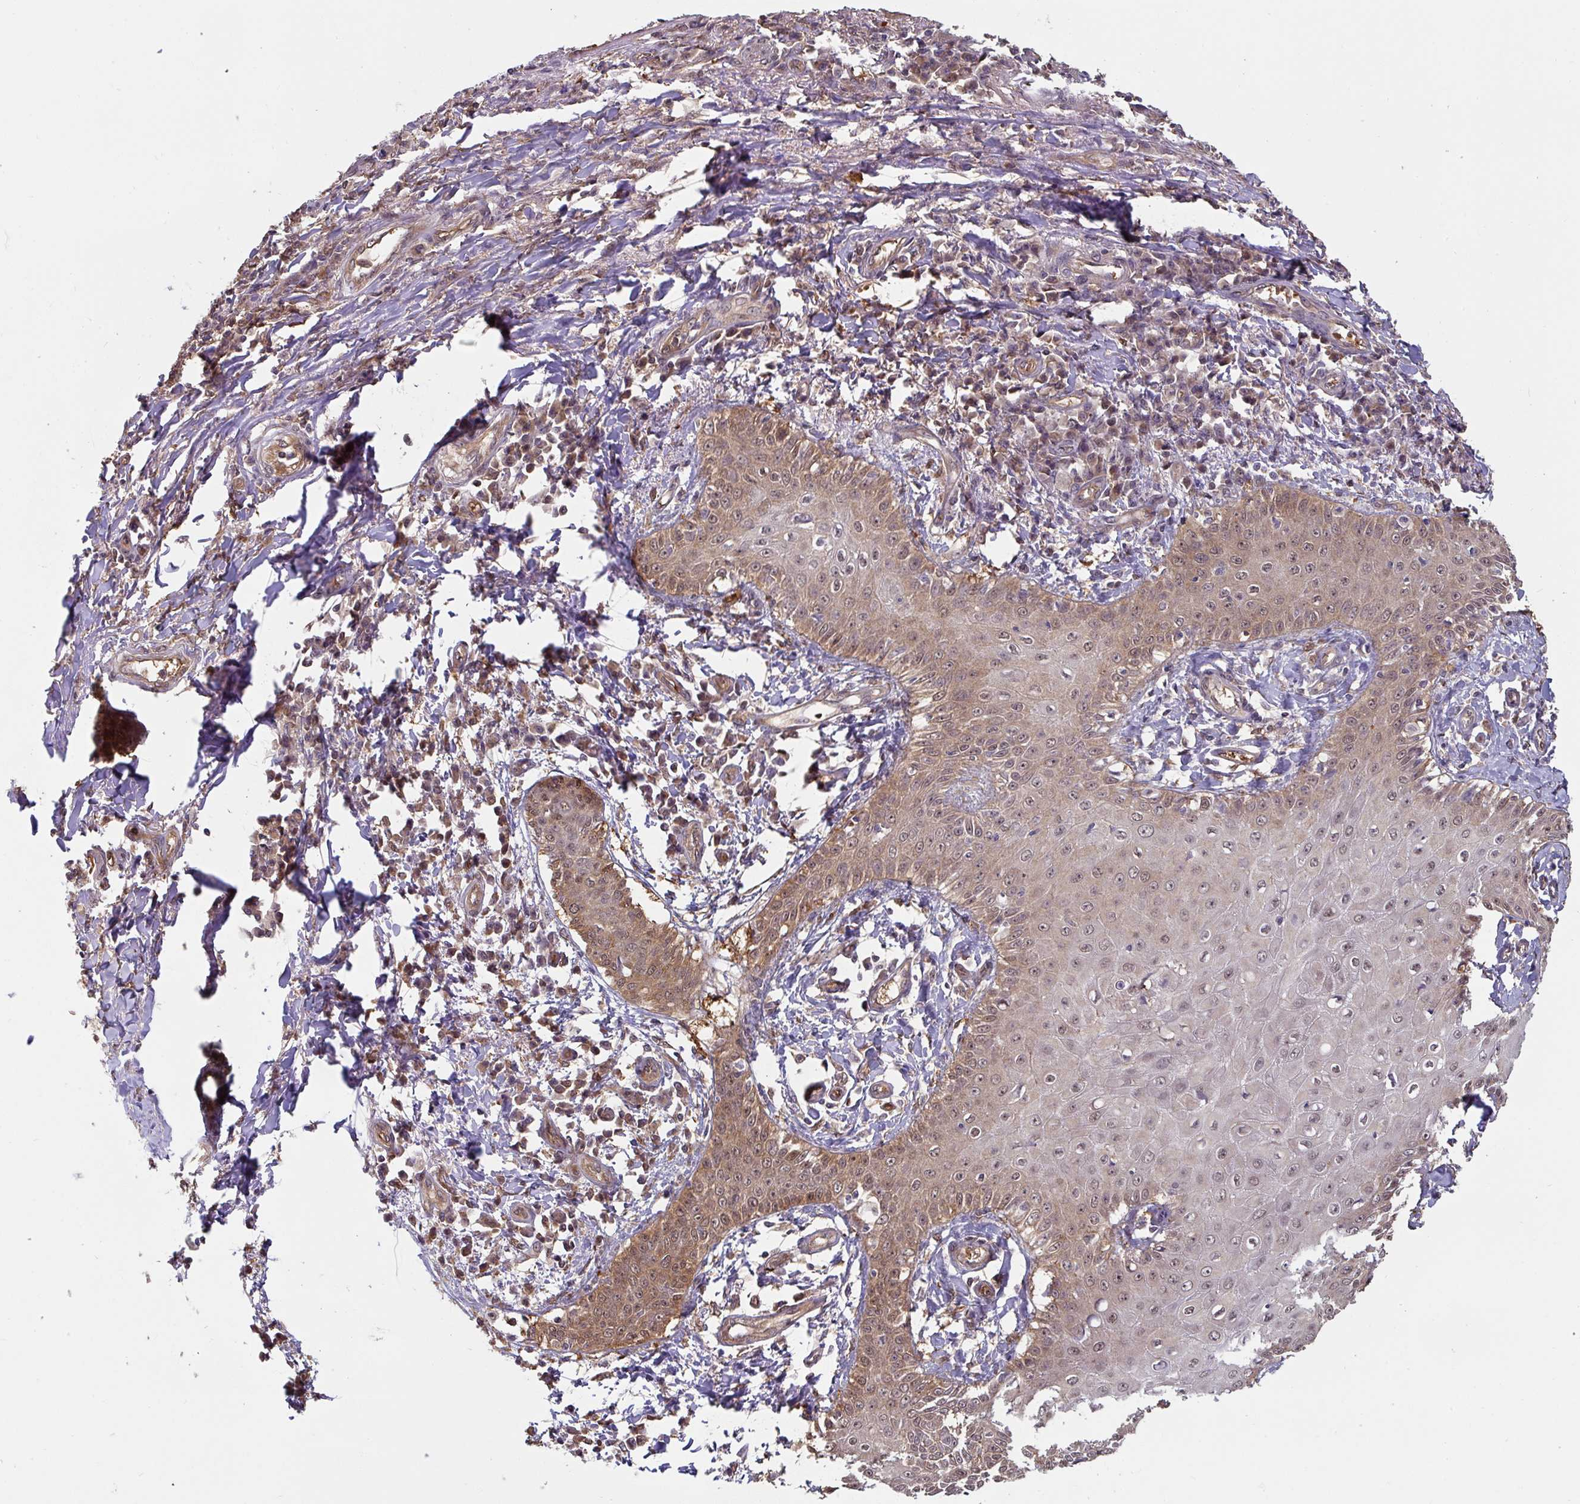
{"staining": {"intensity": "moderate", "quantity": "25%-75%", "location": "cytoplasmic/membranous"}, "tissue": "skin cancer", "cell_type": "Tumor cells", "image_type": "cancer", "snomed": [{"axis": "morphology", "description": "Squamous cell carcinoma, NOS"}, {"axis": "topography", "description": "Skin"}], "caption": "Immunohistochemical staining of skin cancer reveals moderate cytoplasmic/membranous protein staining in approximately 25%-75% of tumor cells. The staining is performed using DAB brown chromogen to label protein expression. The nuclei are counter-stained blue using hematoxylin.", "gene": "ST13", "patient": {"sex": "male", "age": 70}}